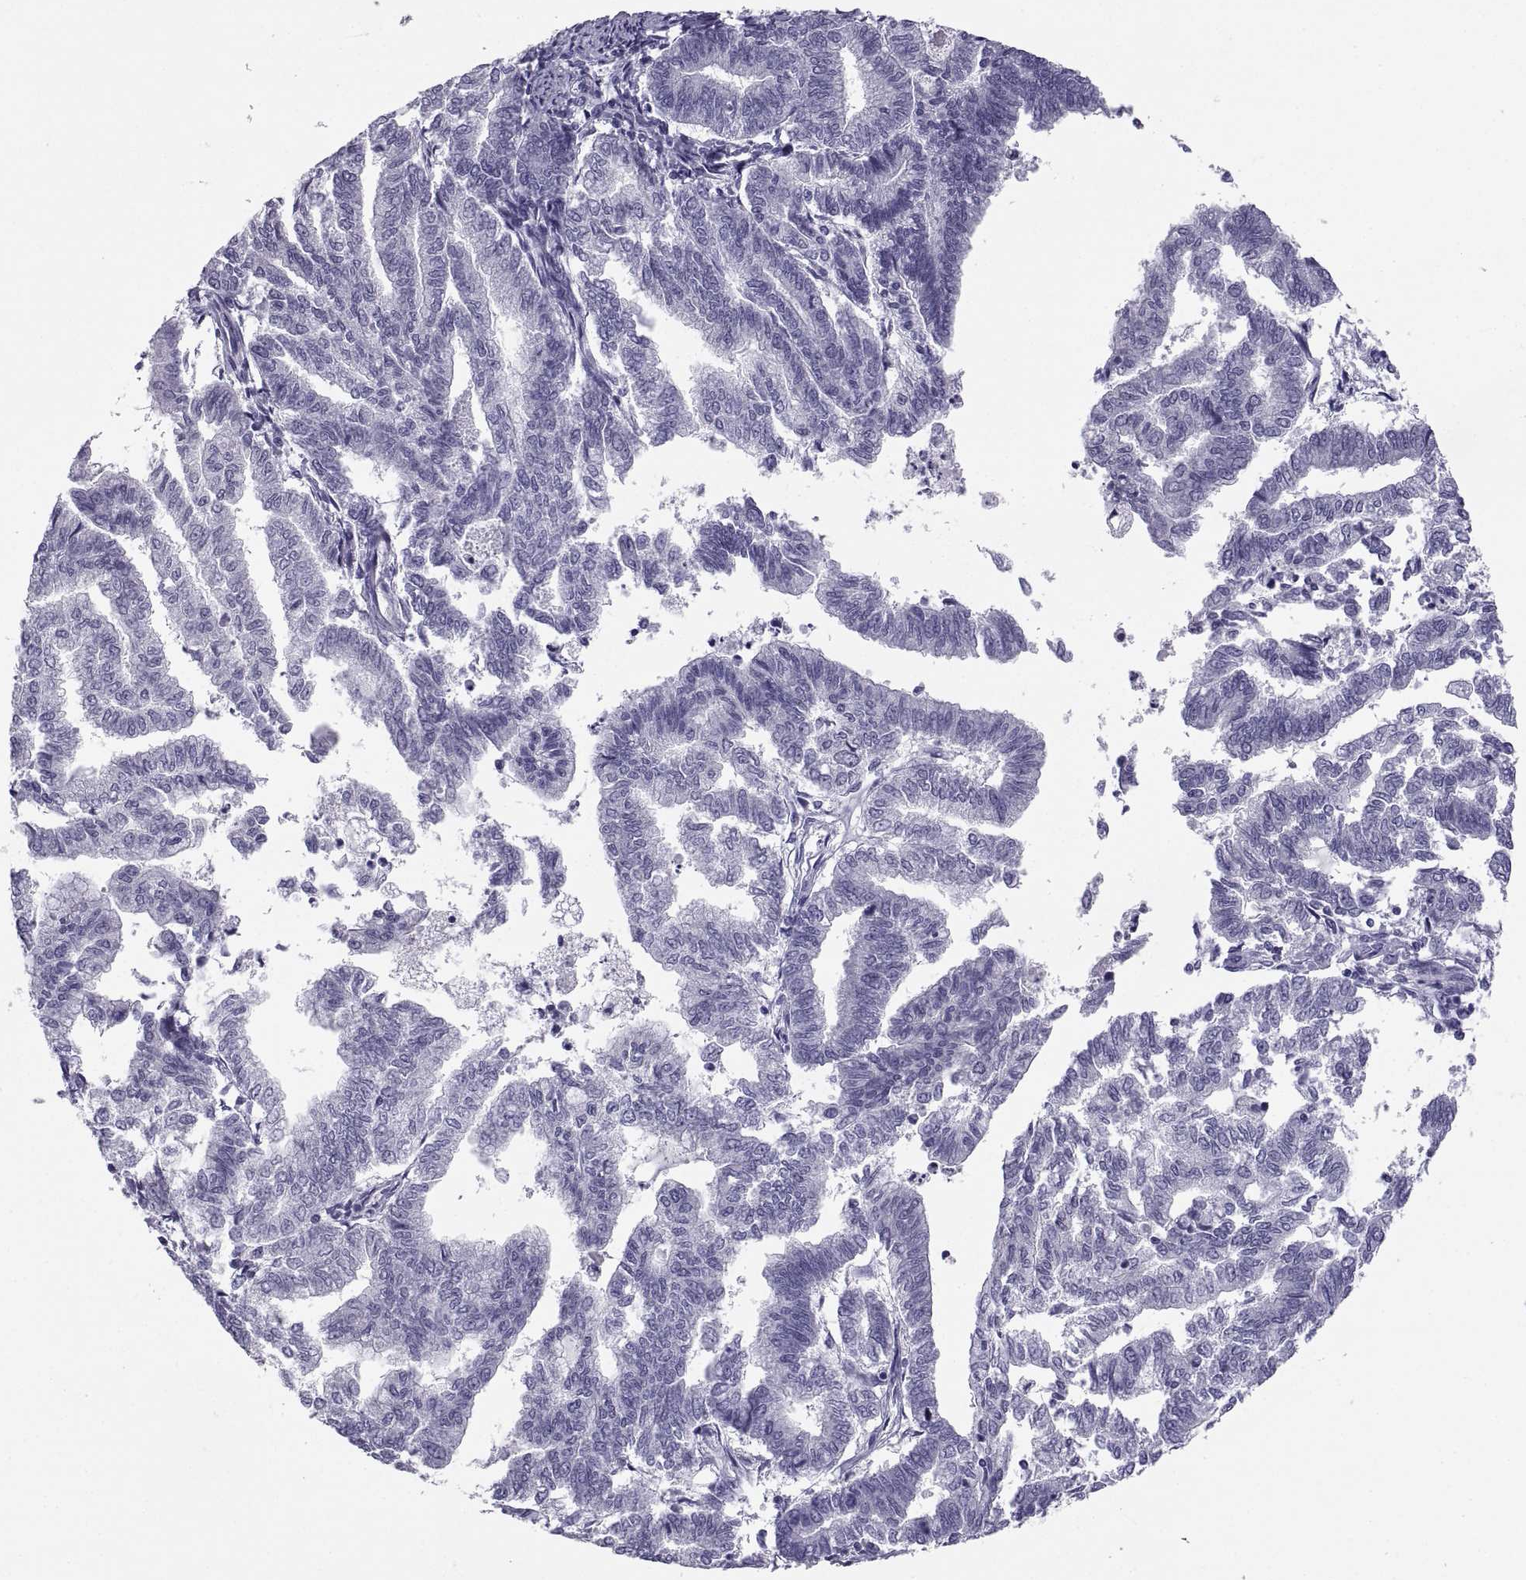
{"staining": {"intensity": "negative", "quantity": "none", "location": "none"}, "tissue": "endometrial cancer", "cell_type": "Tumor cells", "image_type": "cancer", "snomed": [{"axis": "morphology", "description": "Adenocarcinoma, NOS"}, {"axis": "topography", "description": "Endometrium"}], "caption": "The immunohistochemistry histopathology image has no significant positivity in tumor cells of endometrial adenocarcinoma tissue. (Immunohistochemistry, brightfield microscopy, high magnification).", "gene": "PCSK1N", "patient": {"sex": "female", "age": 79}}